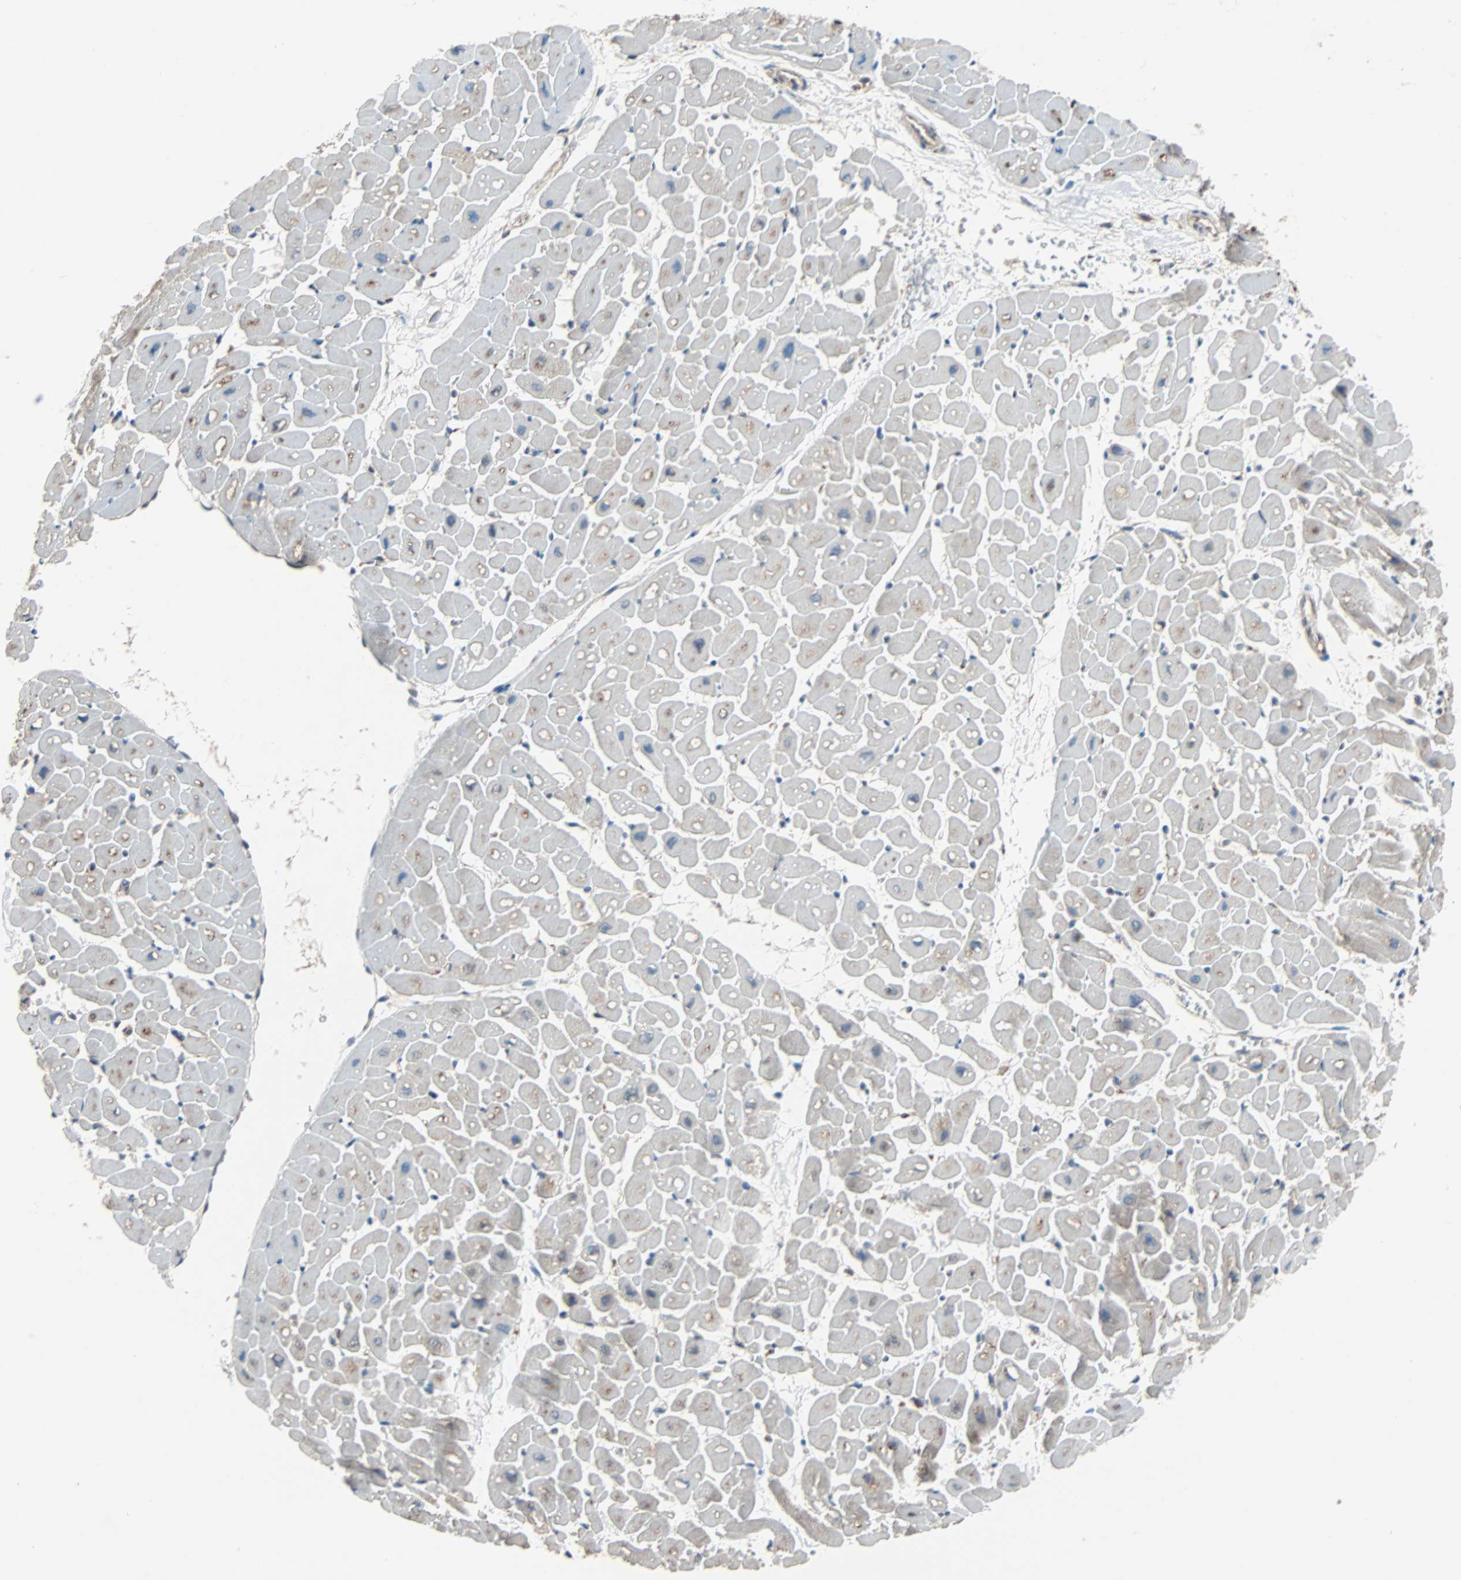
{"staining": {"intensity": "weak", "quantity": "25%-75%", "location": "cytoplasmic/membranous"}, "tissue": "heart muscle", "cell_type": "Cardiomyocytes", "image_type": "normal", "snomed": [{"axis": "morphology", "description": "Normal tissue, NOS"}, {"axis": "topography", "description": "Heart"}], "caption": "Immunohistochemistry (IHC) histopathology image of benign heart muscle stained for a protein (brown), which displays low levels of weak cytoplasmic/membranous expression in about 25%-75% of cardiomyocytes.", "gene": "PHYH", "patient": {"sex": "male", "age": 45}}